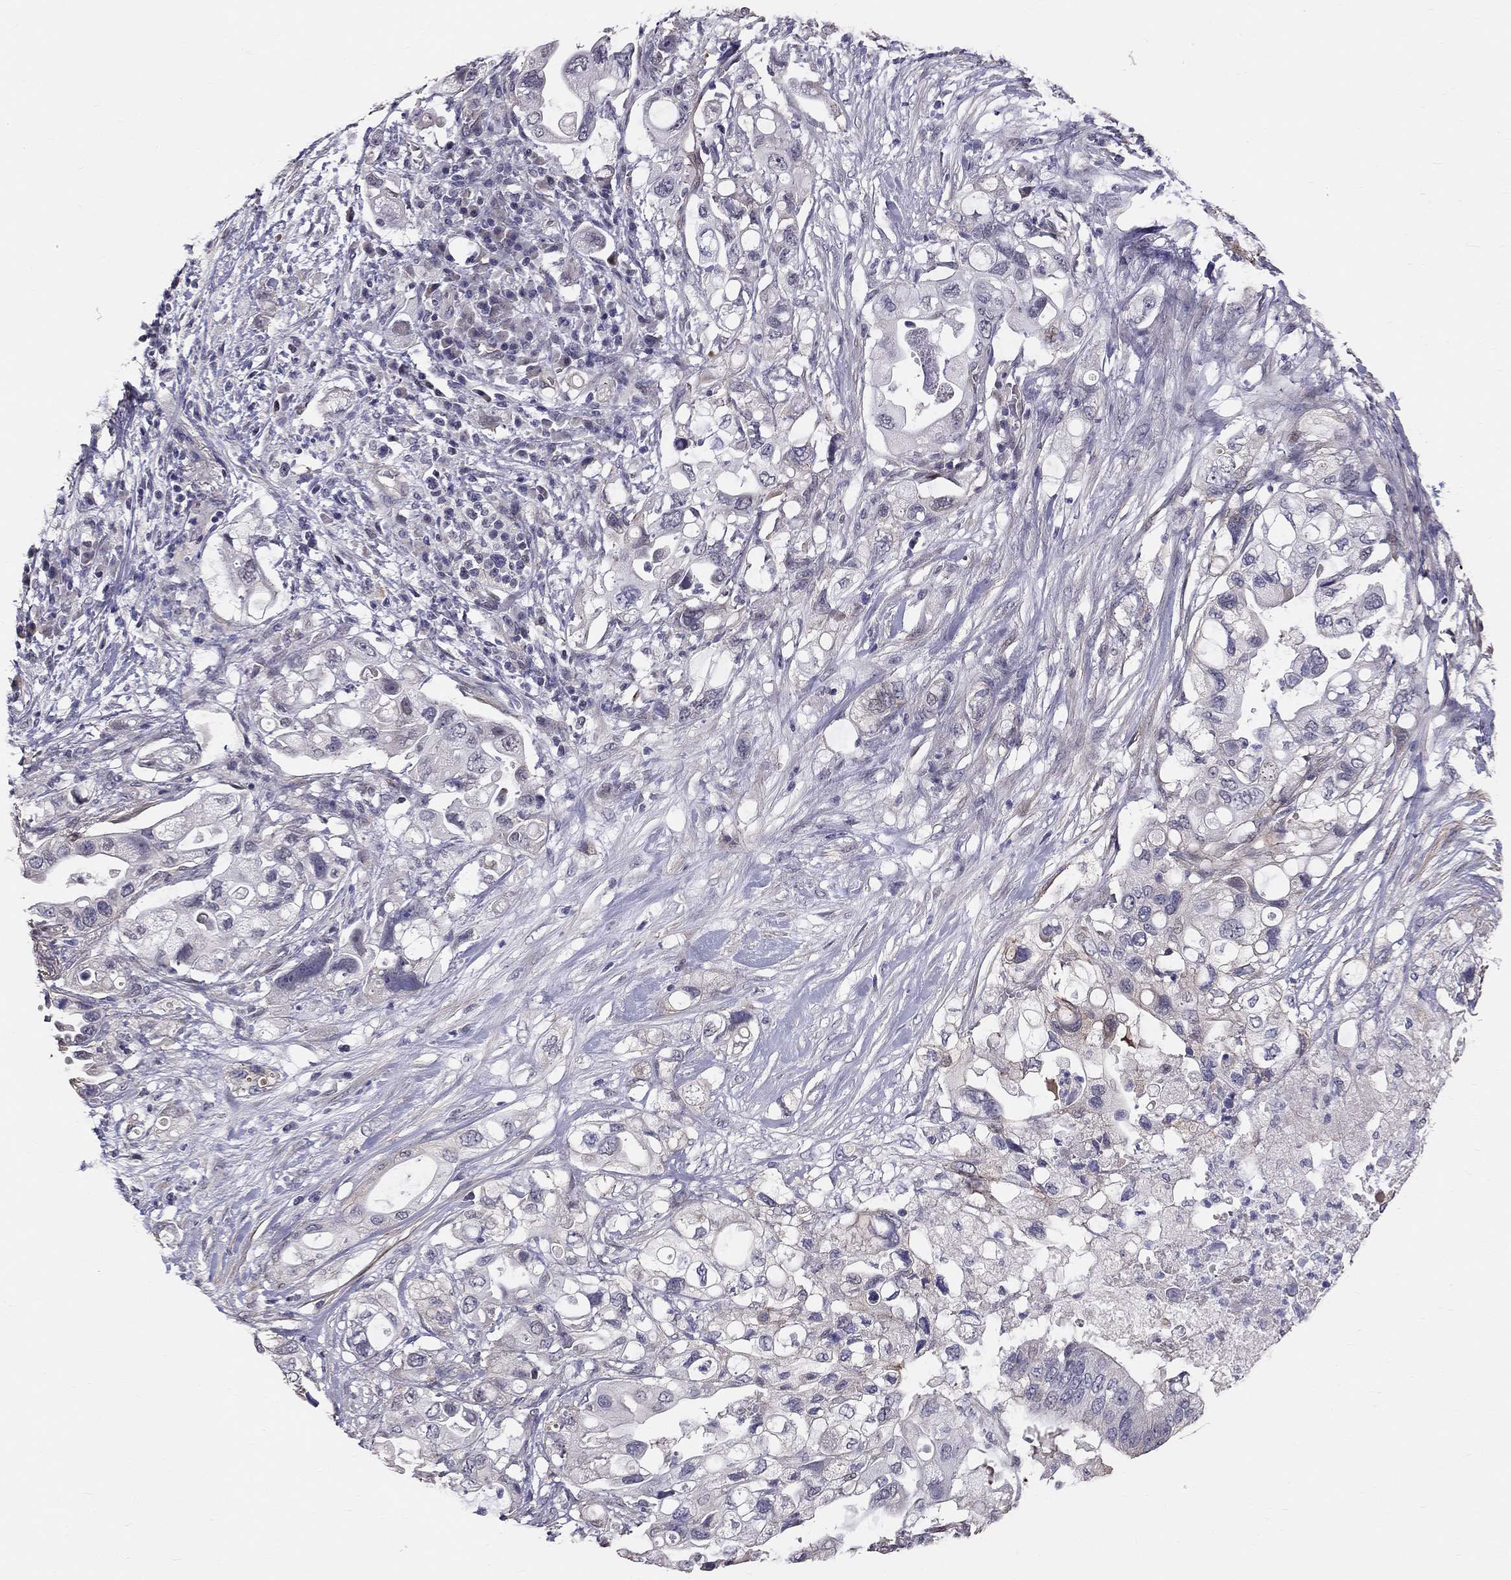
{"staining": {"intensity": "negative", "quantity": "none", "location": "none"}, "tissue": "pancreatic cancer", "cell_type": "Tumor cells", "image_type": "cancer", "snomed": [{"axis": "morphology", "description": "Adenocarcinoma, NOS"}, {"axis": "topography", "description": "Pancreas"}], "caption": "IHC of human pancreatic cancer (adenocarcinoma) demonstrates no staining in tumor cells.", "gene": "GJB4", "patient": {"sex": "female", "age": 72}}